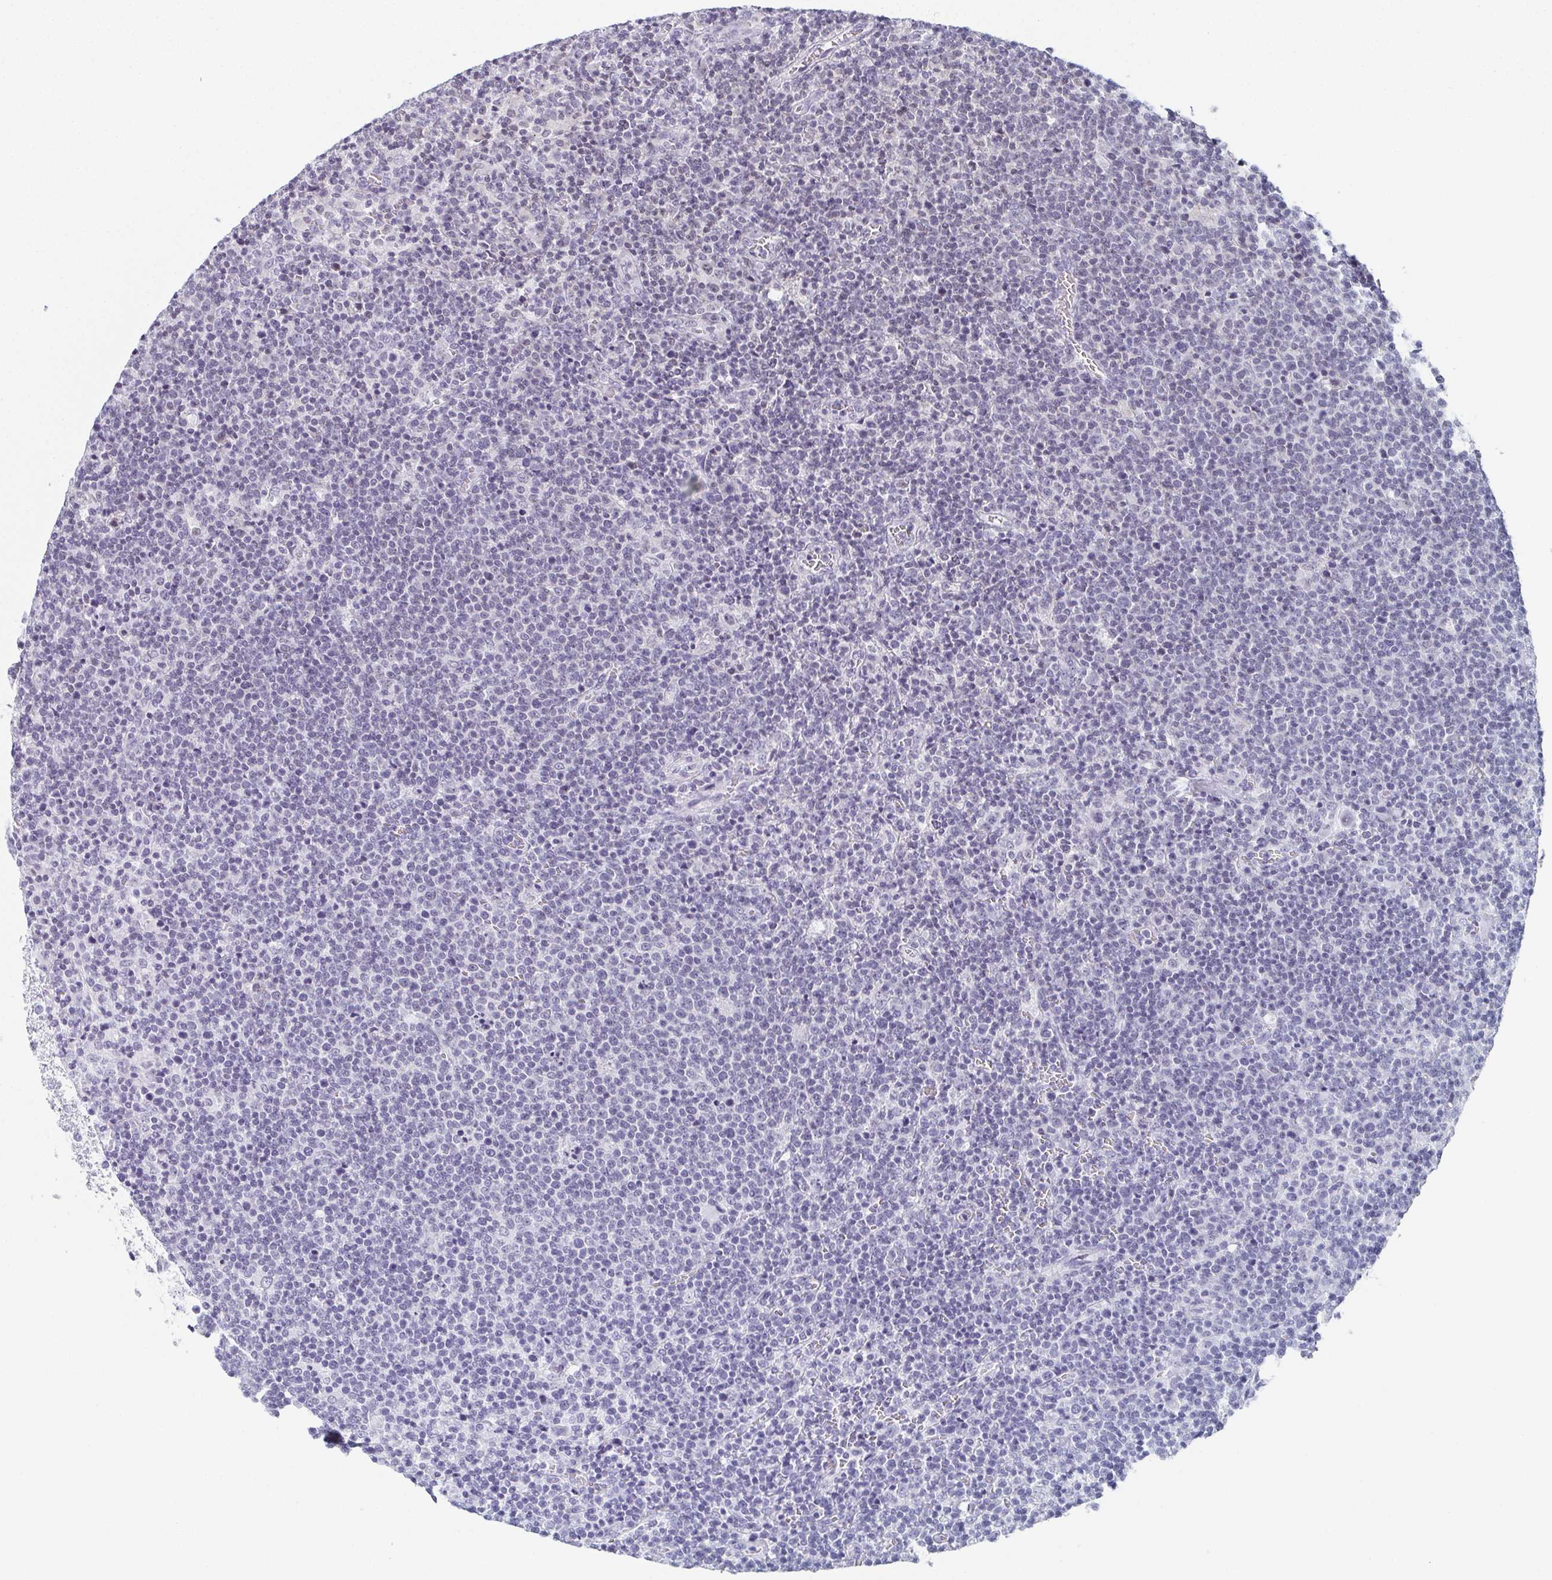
{"staining": {"intensity": "negative", "quantity": "none", "location": "none"}, "tissue": "lymphoma", "cell_type": "Tumor cells", "image_type": "cancer", "snomed": [{"axis": "morphology", "description": "Malignant lymphoma, non-Hodgkin's type, High grade"}, {"axis": "topography", "description": "Lymph node"}], "caption": "IHC of malignant lymphoma, non-Hodgkin's type (high-grade) demonstrates no staining in tumor cells.", "gene": "PYCR3", "patient": {"sex": "male", "age": 61}}